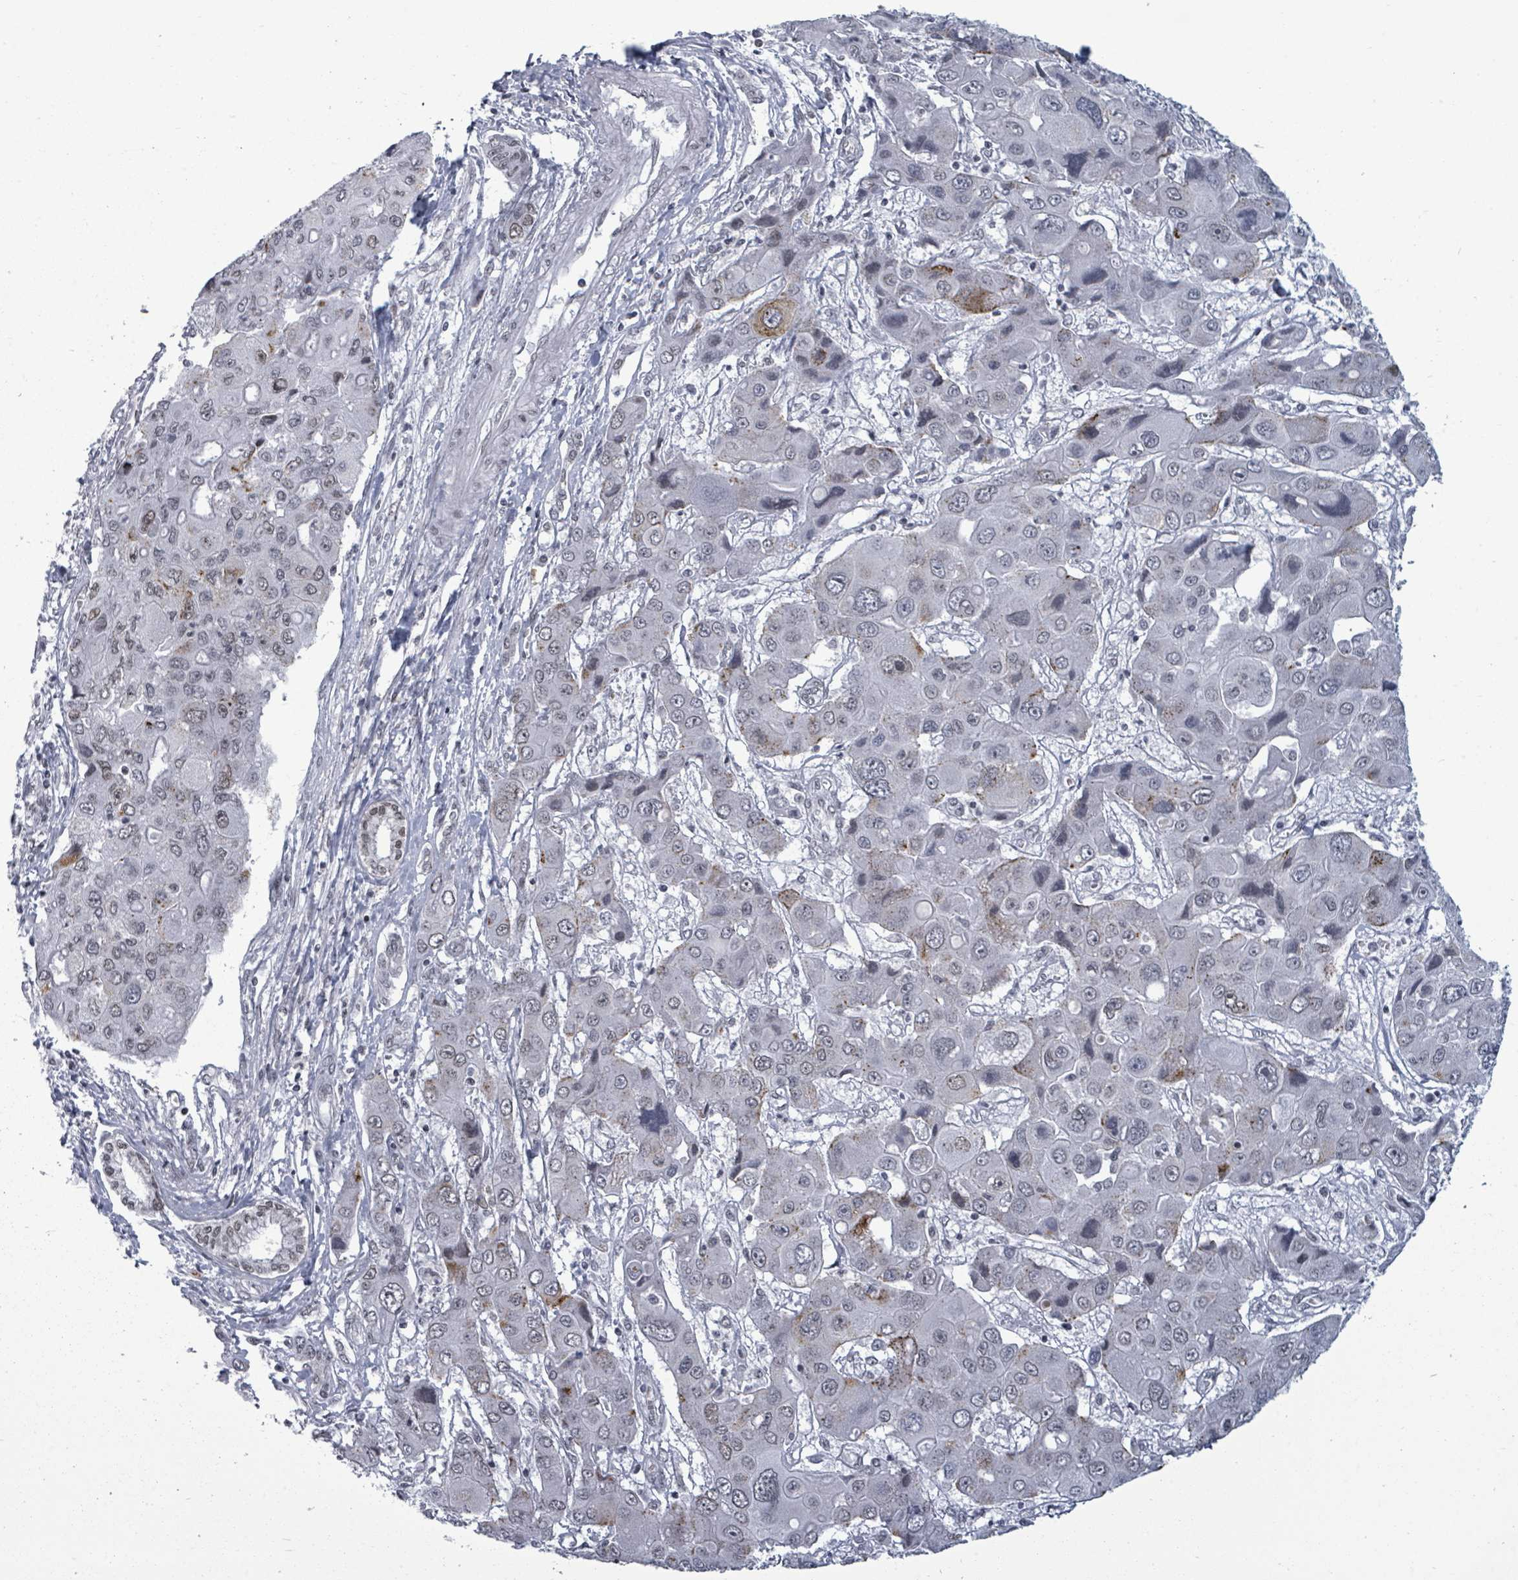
{"staining": {"intensity": "weak", "quantity": "<25%", "location": "cytoplasmic/membranous"}, "tissue": "liver cancer", "cell_type": "Tumor cells", "image_type": "cancer", "snomed": [{"axis": "morphology", "description": "Cholangiocarcinoma"}, {"axis": "topography", "description": "Liver"}], "caption": "Immunohistochemical staining of liver cancer (cholangiocarcinoma) shows no significant staining in tumor cells. (DAB immunohistochemistry visualized using brightfield microscopy, high magnification).", "gene": "ERCC5", "patient": {"sex": "male", "age": 67}}